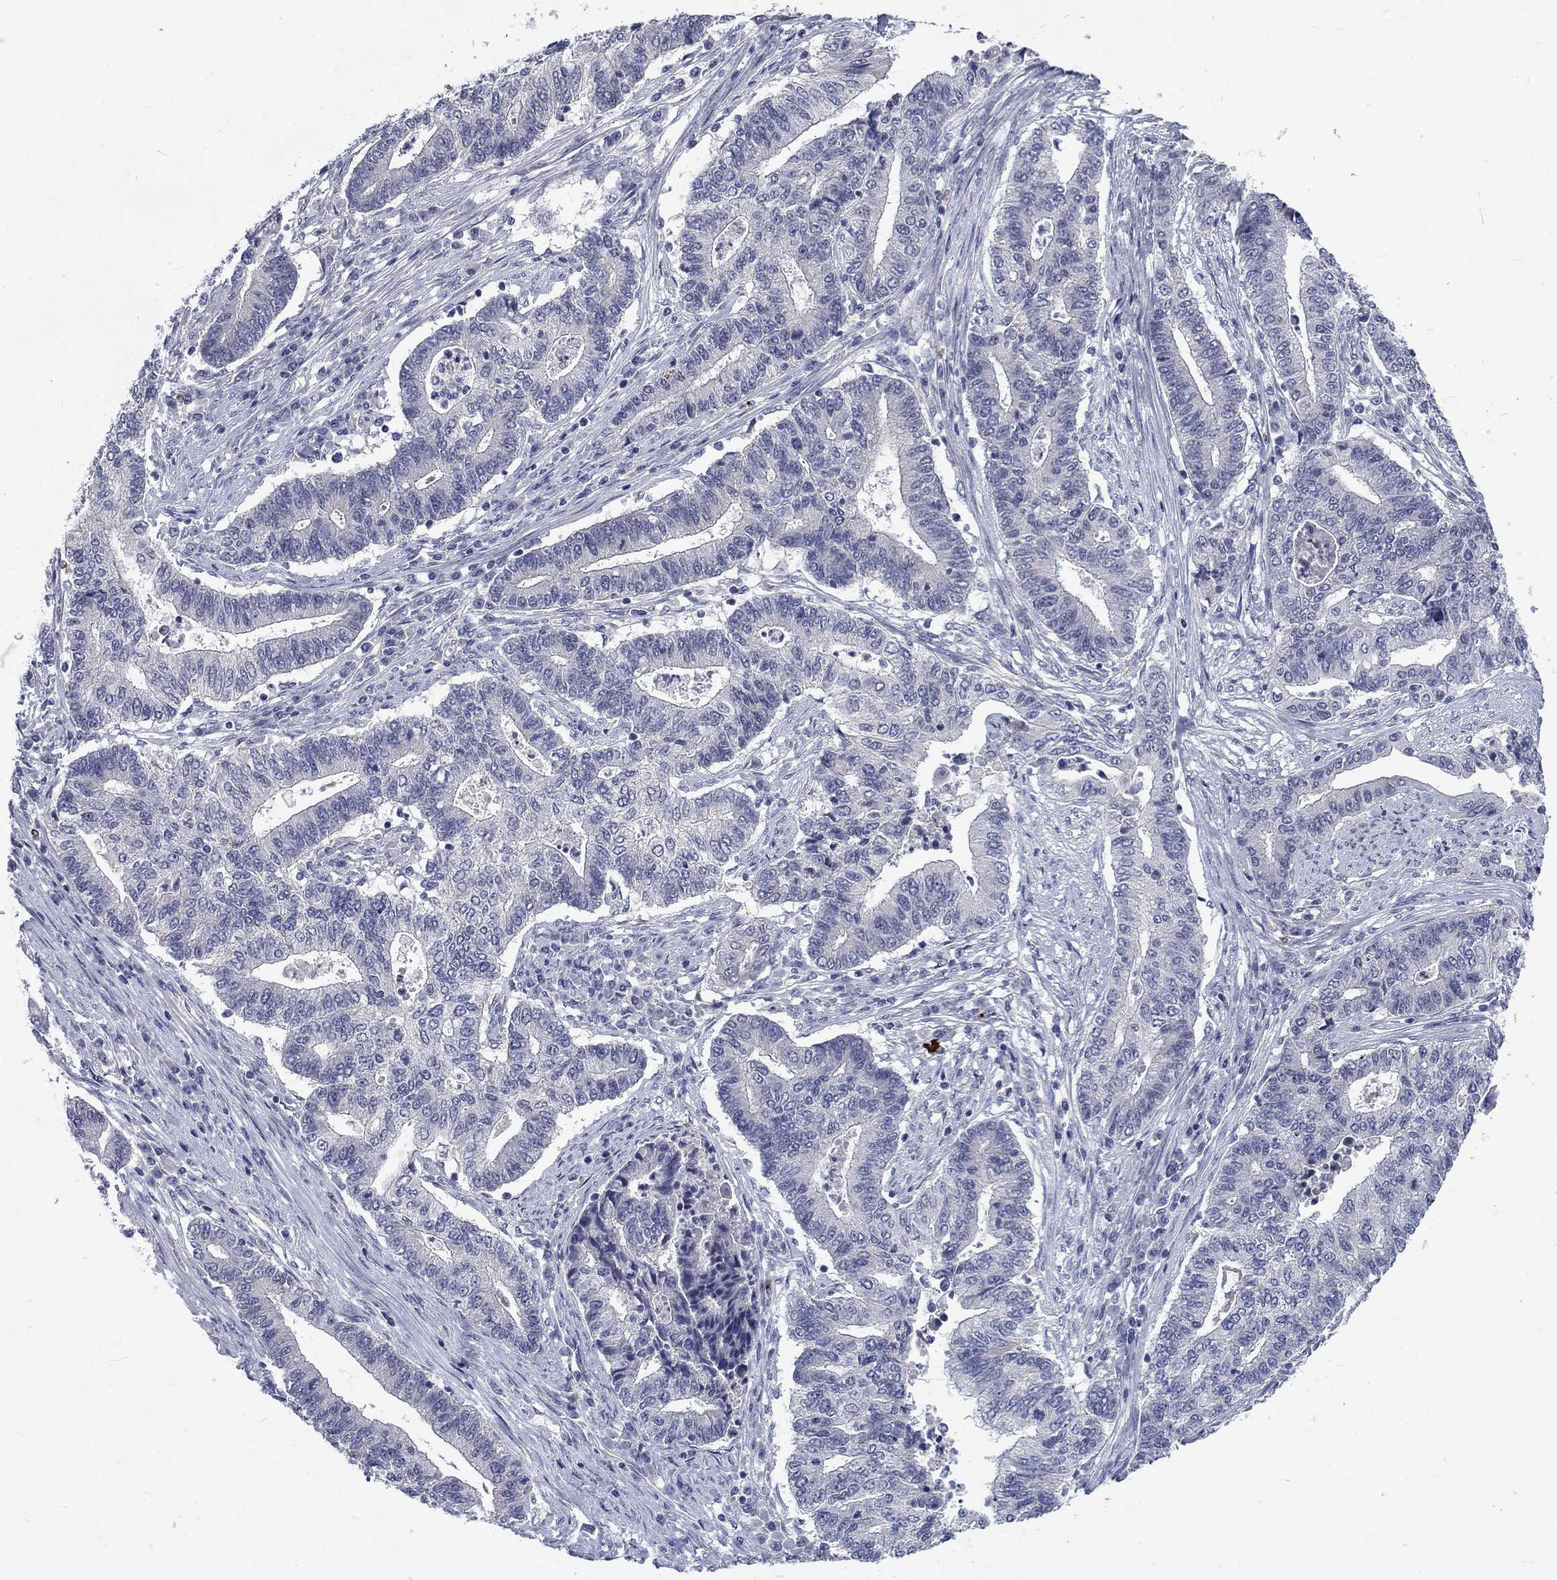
{"staining": {"intensity": "negative", "quantity": "none", "location": "none"}, "tissue": "endometrial cancer", "cell_type": "Tumor cells", "image_type": "cancer", "snomed": [{"axis": "morphology", "description": "Adenocarcinoma, NOS"}, {"axis": "topography", "description": "Uterus"}, {"axis": "topography", "description": "Endometrium"}], "caption": "Endometrial cancer was stained to show a protein in brown. There is no significant staining in tumor cells.", "gene": "PHKA1", "patient": {"sex": "female", "age": 54}}